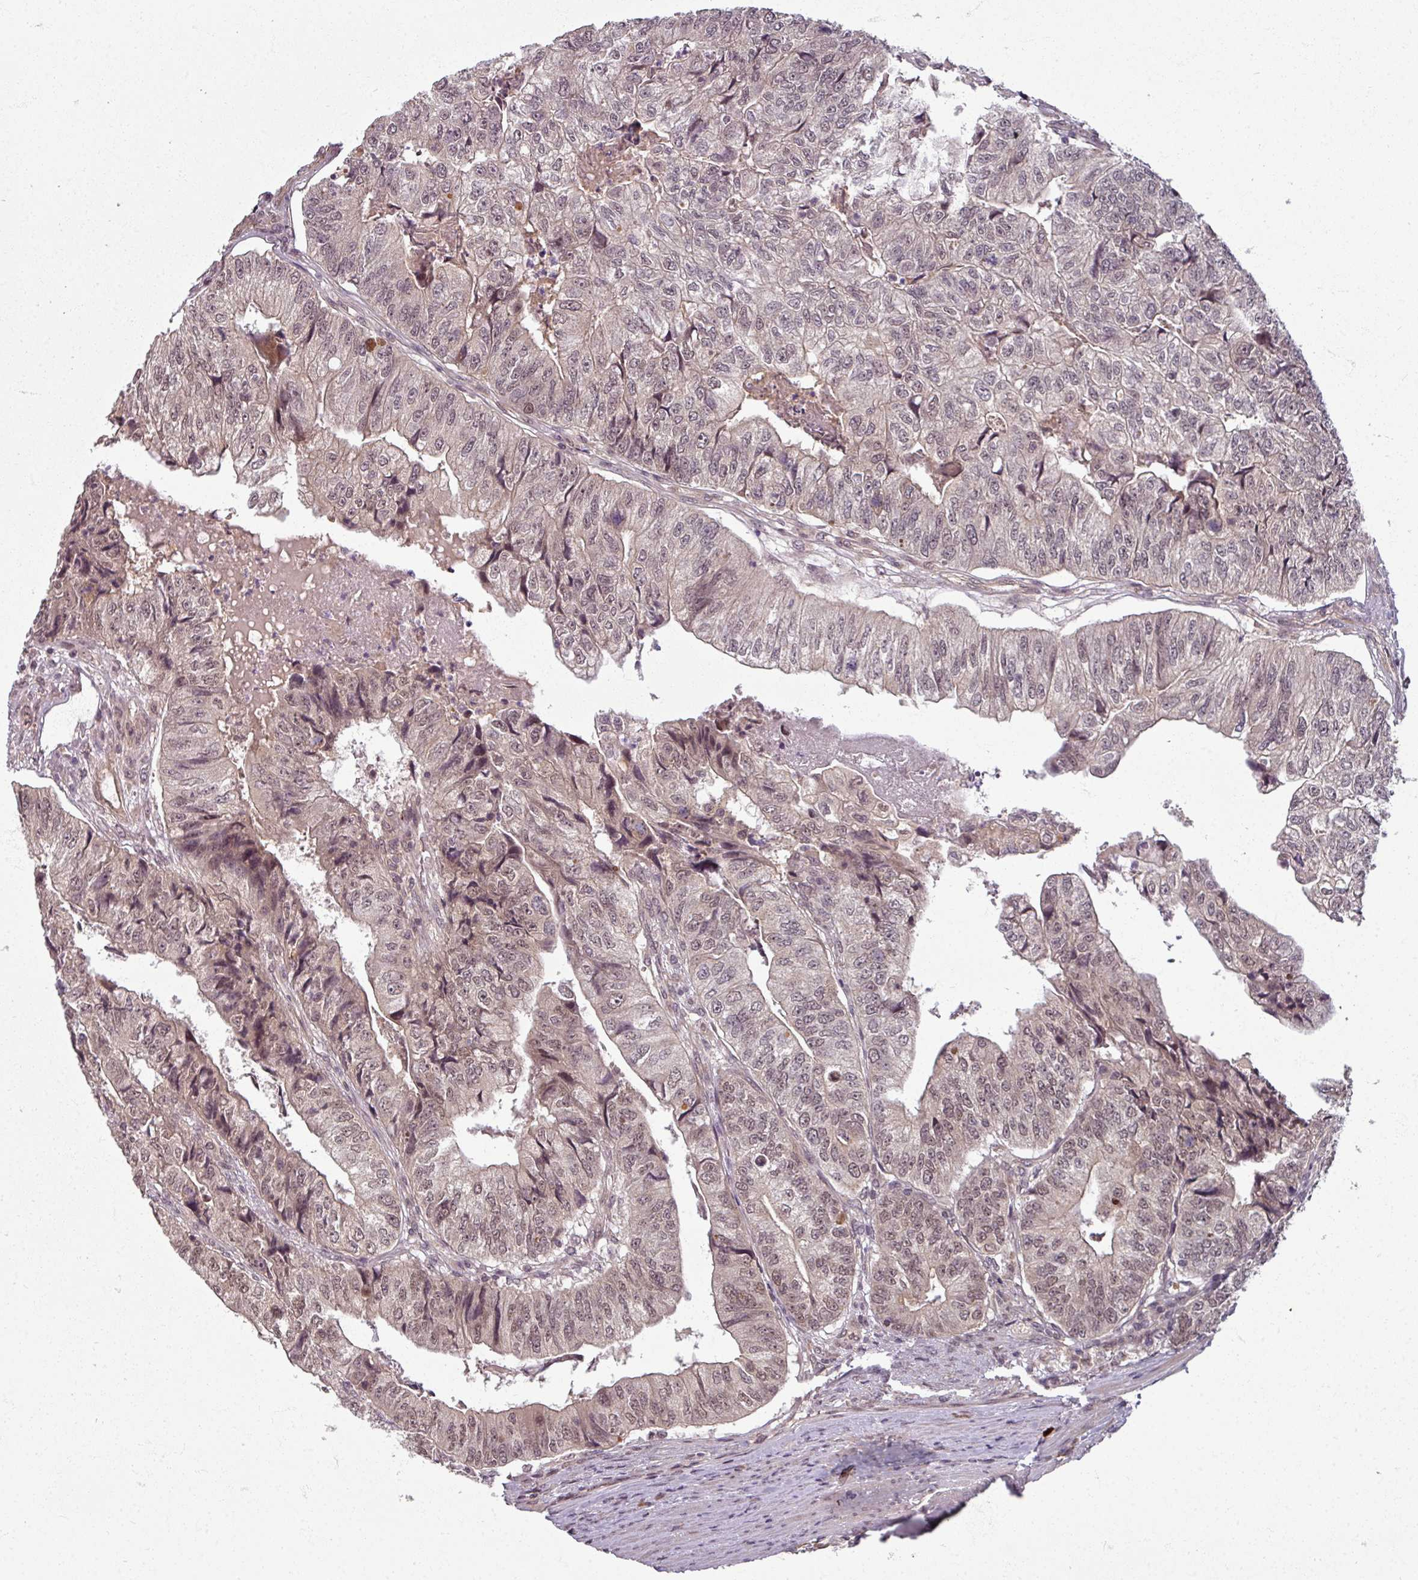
{"staining": {"intensity": "weak", "quantity": "25%-75%", "location": "cytoplasmic/membranous,nuclear"}, "tissue": "colorectal cancer", "cell_type": "Tumor cells", "image_type": "cancer", "snomed": [{"axis": "morphology", "description": "Adenocarcinoma, NOS"}, {"axis": "topography", "description": "Colon"}], "caption": "There is low levels of weak cytoplasmic/membranous and nuclear staining in tumor cells of colorectal cancer (adenocarcinoma), as demonstrated by immunohistochemical staining (brown color).", "gene": "POLR2G", "patient": {"sex": "female", "age": 67}}